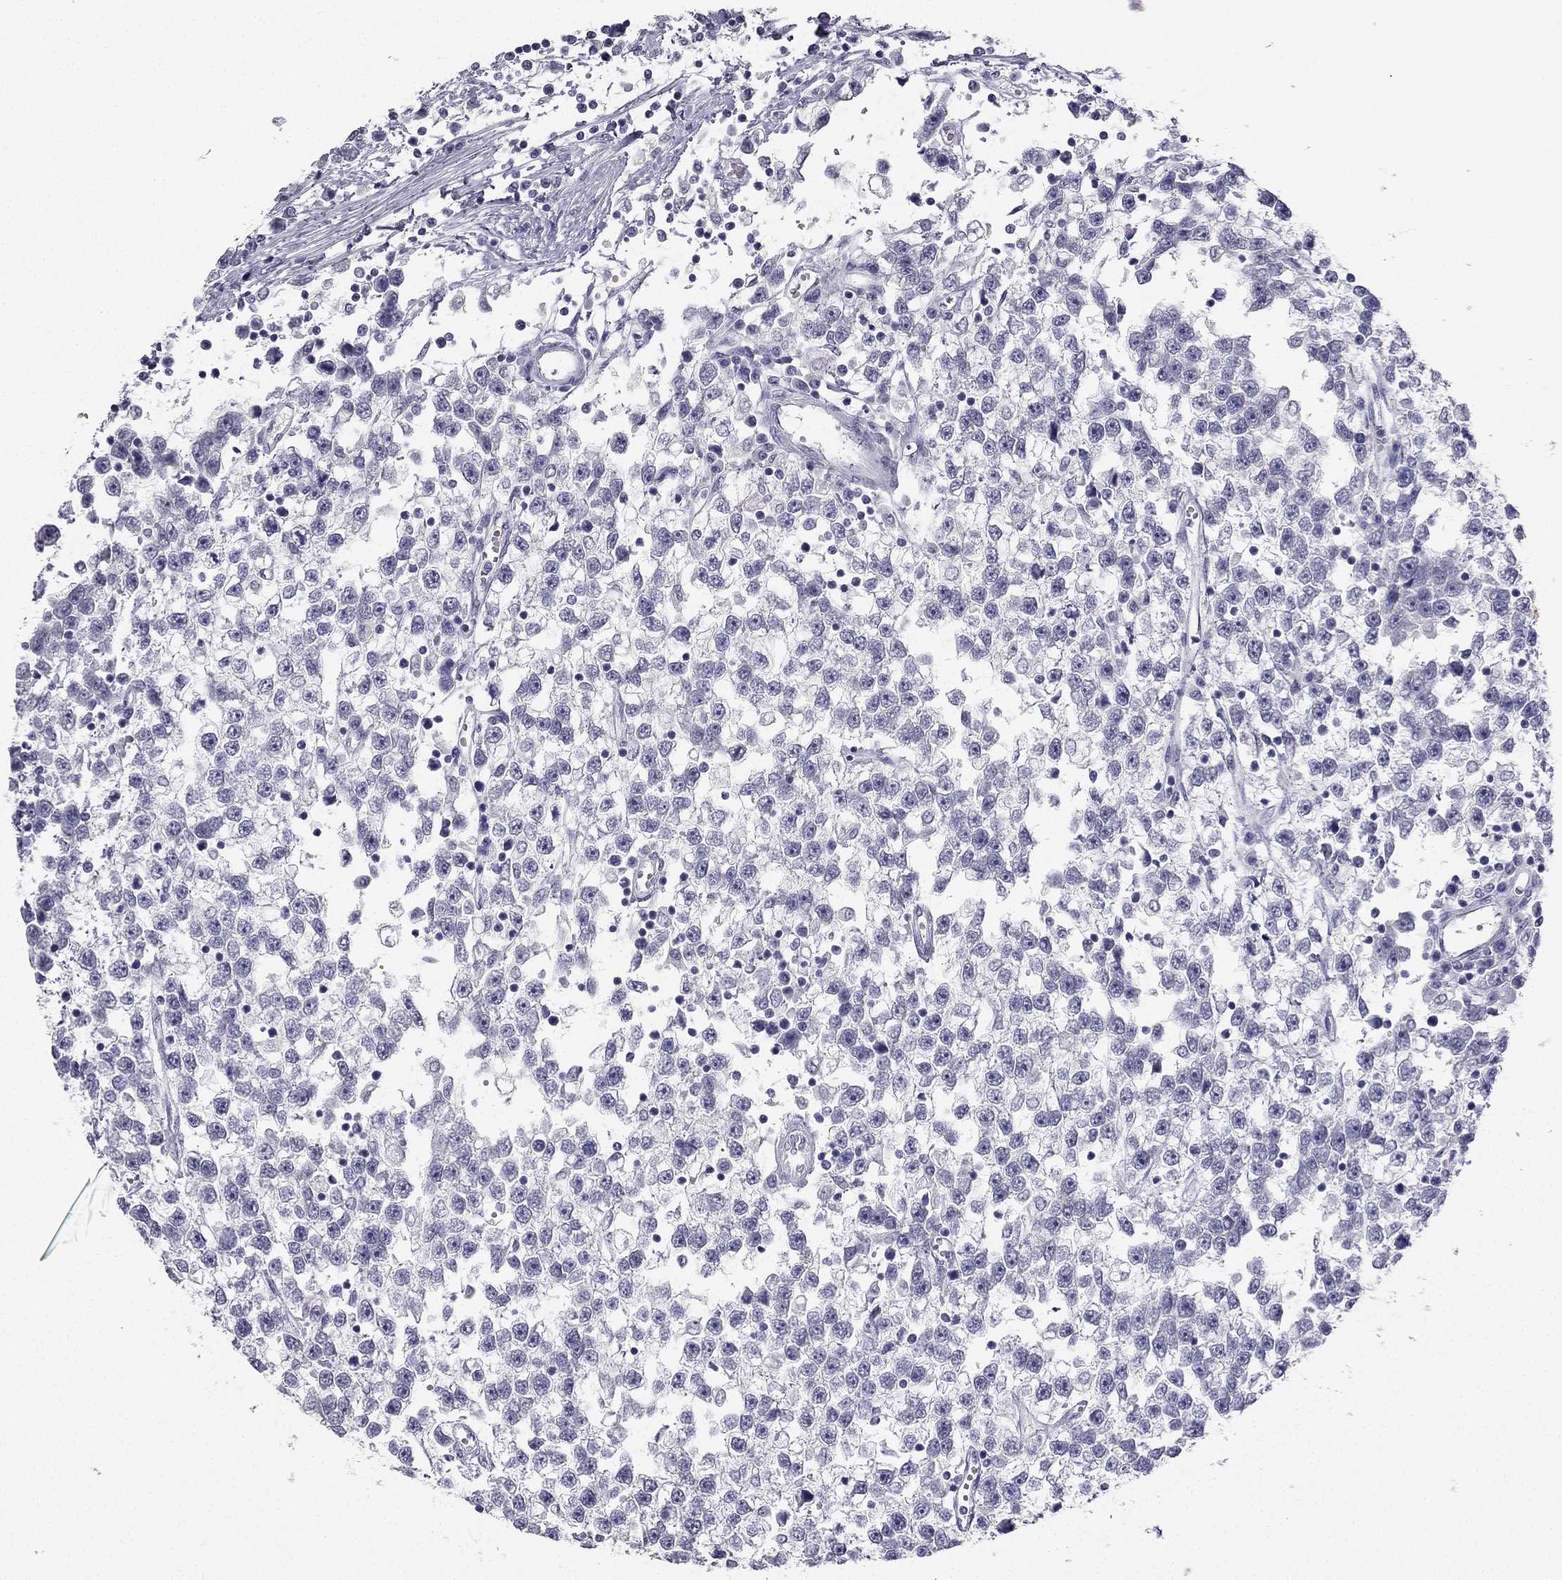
{"staining": {"intensity": "negative", "quantity": "none", "location": "none"}, "tissue": "testis cancer", "cell_type": "Tumor cells", "image_type": "cancer", "snomed": [{"axis": "morphology", "description": "Seminoma, NOS"}, {"axis": "topography", "description": "Testis"}], "caption": "The image reveals no significant positivity in tumor cells of testis seminoma. (Stains: DAB immunohistochemistry (IHC) with hematoxylin counter stain, Microscopy: brightfield microscopy at high magnification).", "gene": "CALB2", "patient": {"sex": "male", "age": 34}}